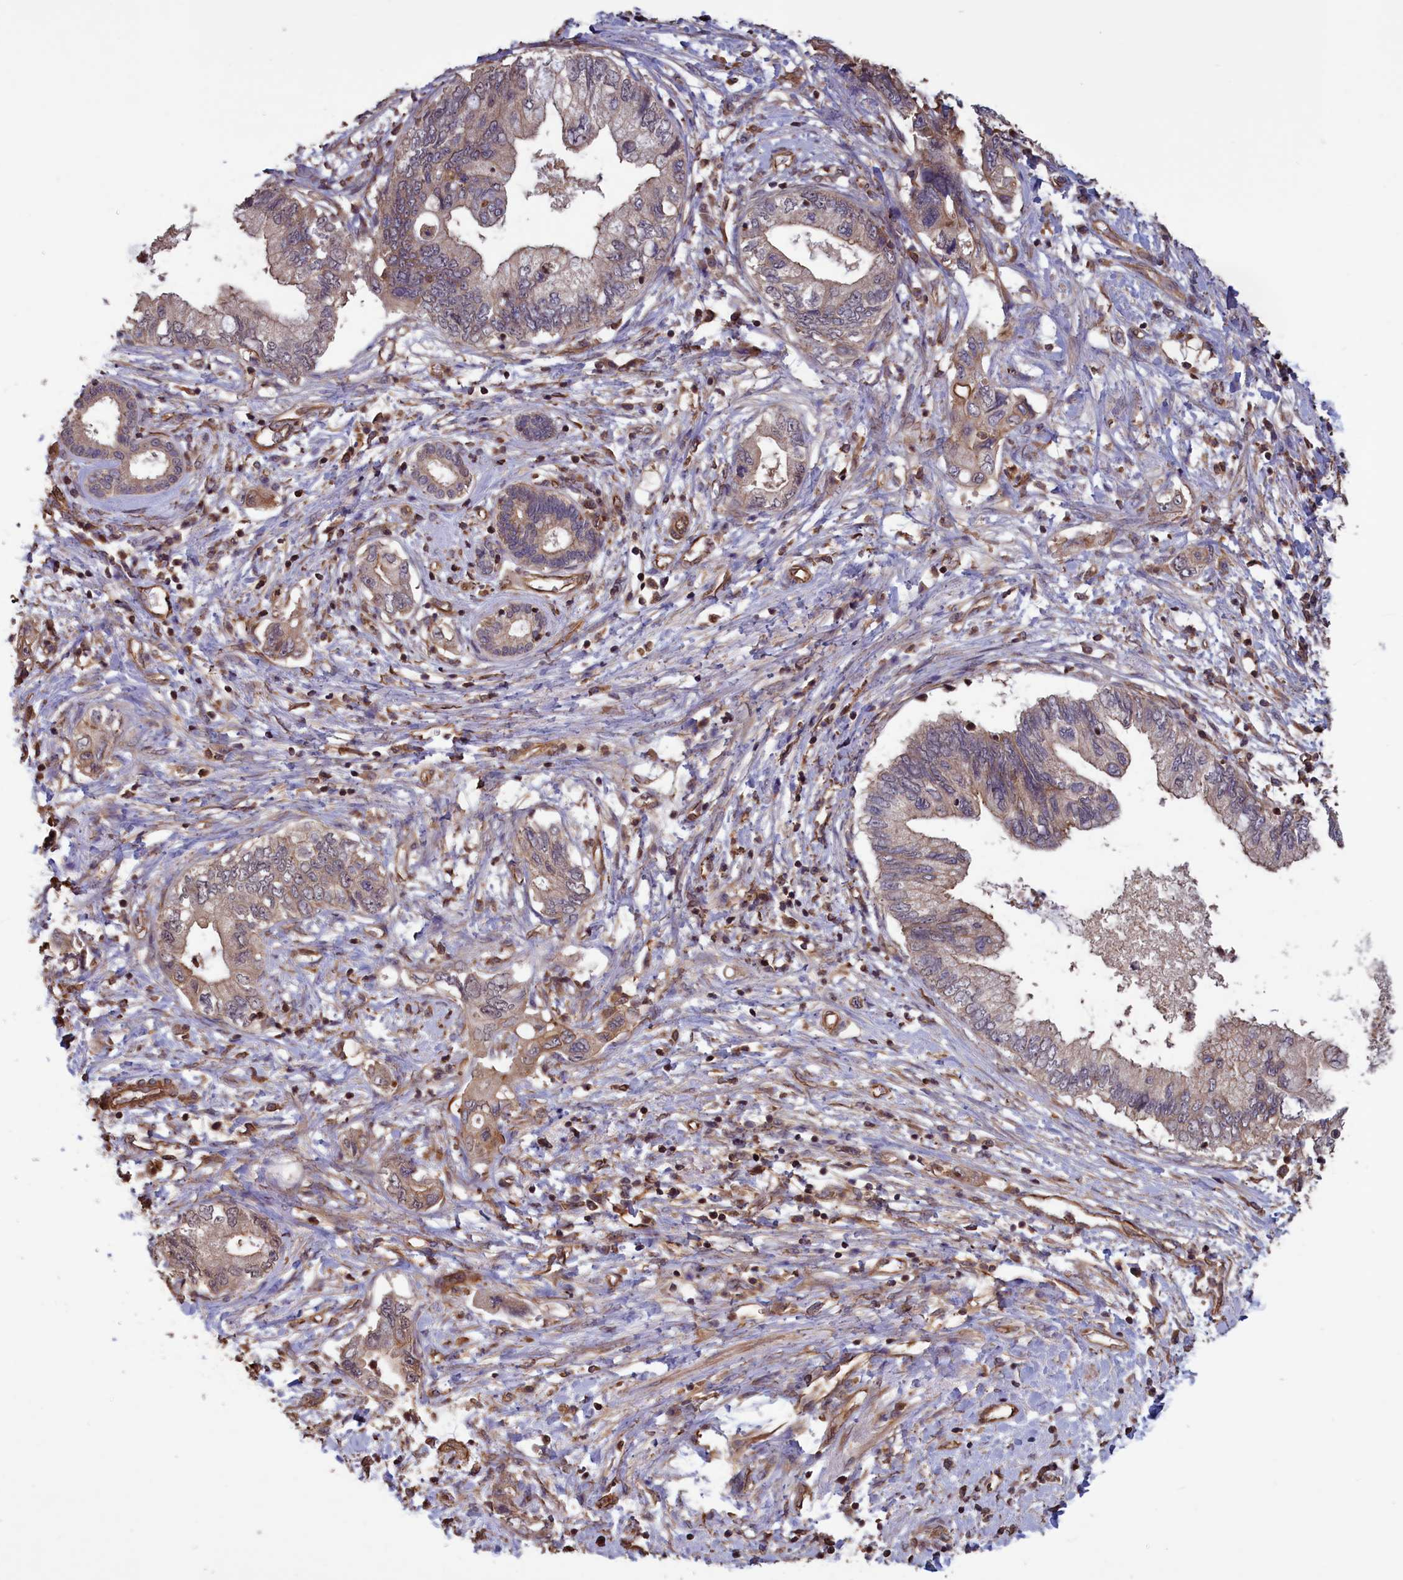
{"staining": {"intensity": "weak", "quantity": "25%-75%", "location": "cytoplasmic/membranous"}, "tissue": "pancreatic cancer", "cell_type": "Tumor cells", "image_type": "cancer", "snomed": [{"axis": "morphology", "description": "Adenocarcinoma, NOS"}, {"axis": "topography", "description": "Pancreas"}], "caption": "Weak cytoplasmic/membranous protein expression is identified in about 25%-75% of tumor cells in pancreatic adenocarcinoma. Using DAB (3,3'-diaminobenzidine) (brown) and hematoxylin (blue) stains, captured at high magnification using brightfield microscopy.", "gene": "DAPK3", "patient": {"sex": "female", "age": 73}}